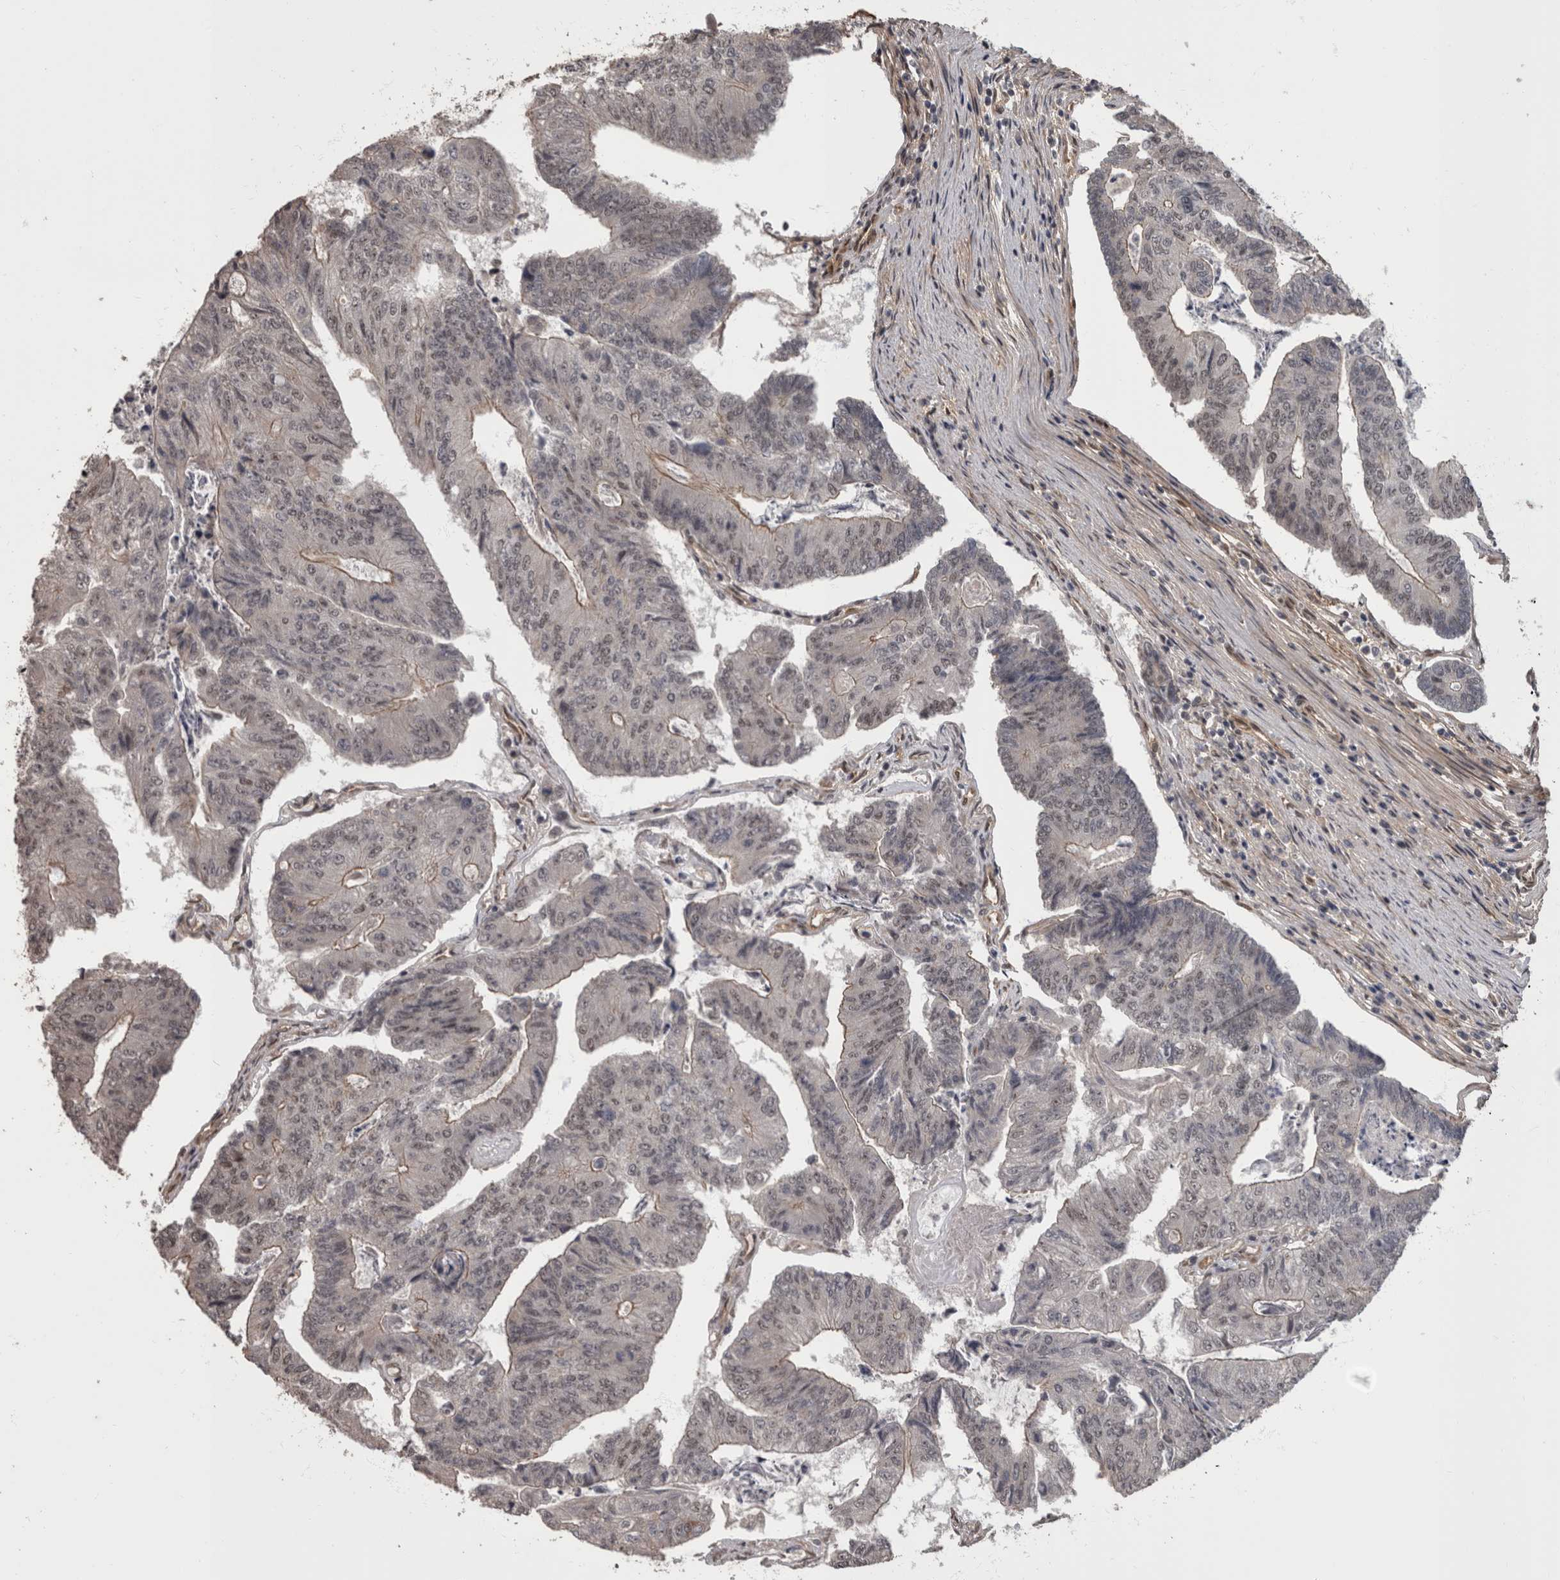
{"staining": {"intensity": "weak", "quantity": "<25%", "location": "nuclear"}, "tissue": "colorectal cancer", "cell_type": "Tumor cells", "image_type": "cancer", "snomed": [{"axis": "morphology", "description": "Adenocarcinoma, NOS"}, {"axis": "topography", "description": "Colon"}], "caption": "A micrograph of human adenocarcinoma (colorectal) is negative for staining in tumor cells.", "gene": "AKT3", "patient": {"sex": "female", "age": 67}}